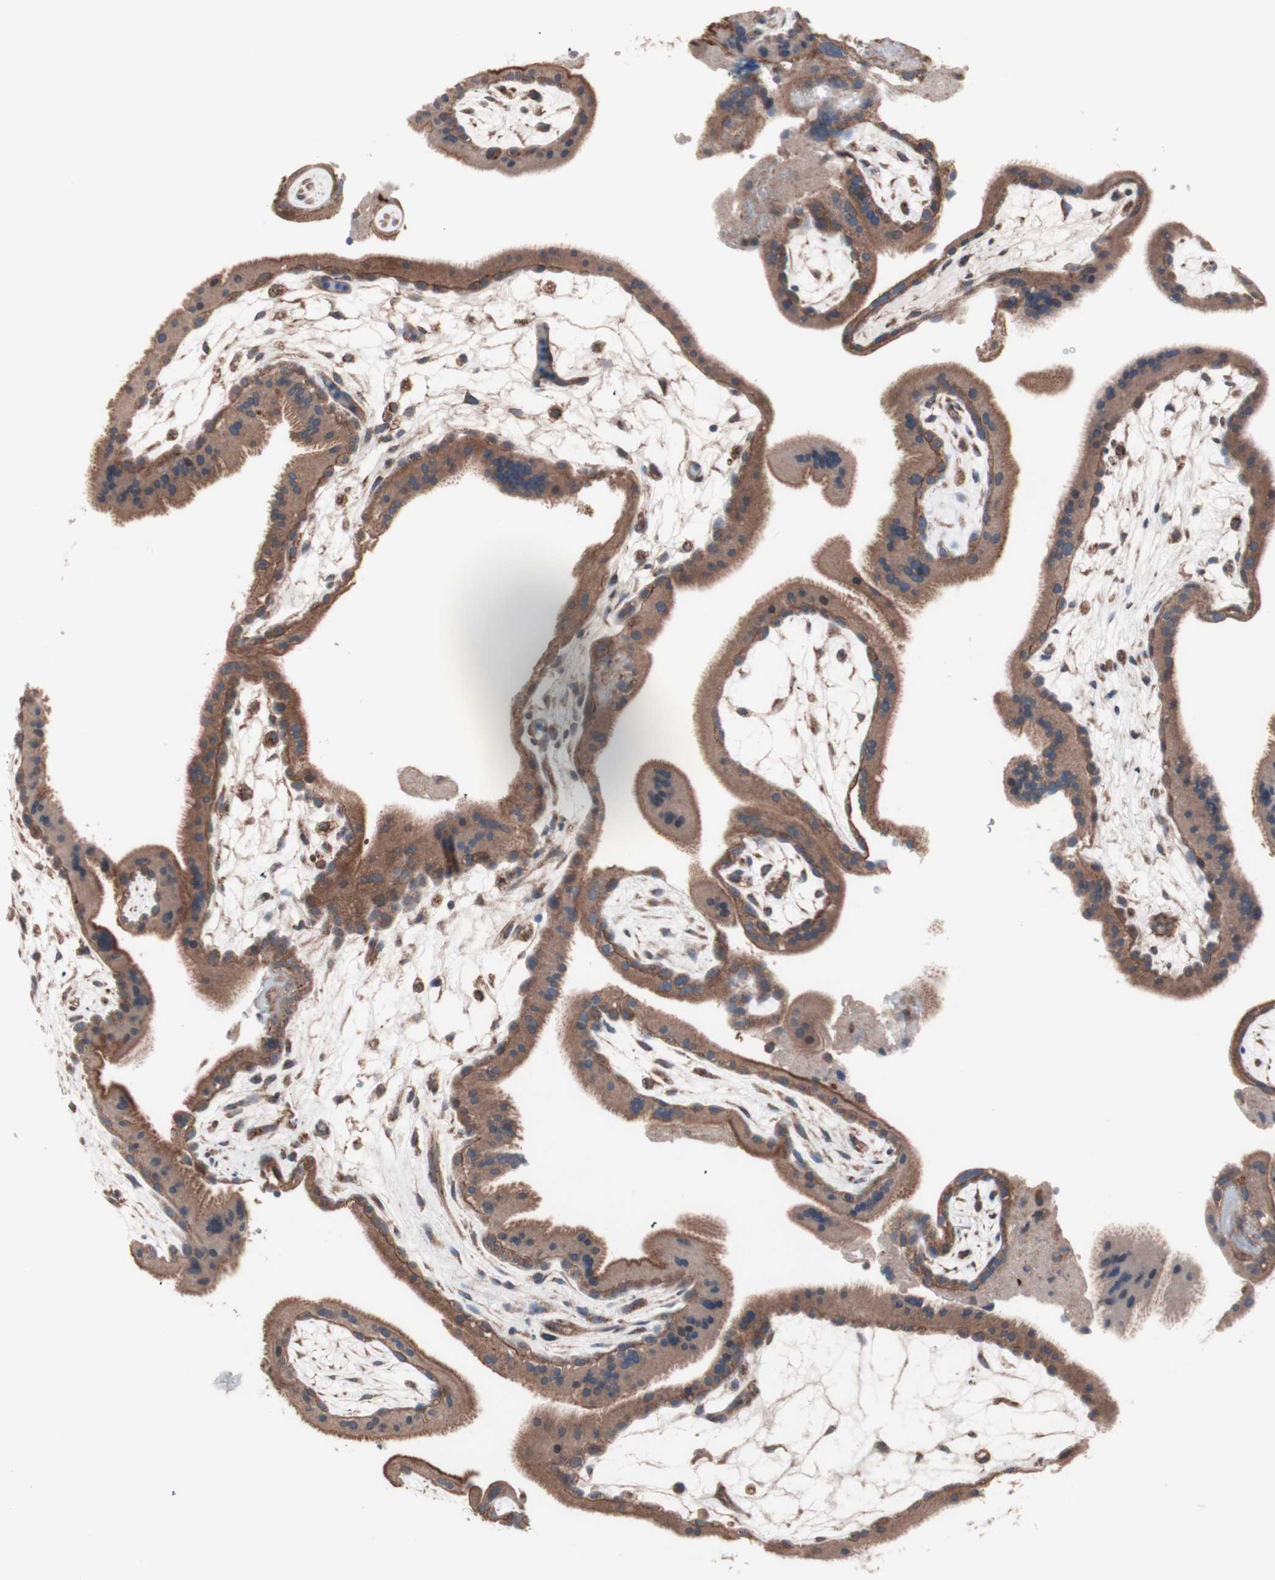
{"staining": {"intensity": "moderate", "quantity": ">75%", "location": "cytoplasmic/membranous"}, "tissue": "placenta", "cell_type": "Decidual cells", "image_type": "normal", "snomed": [{"axis": "morphology", "description": "Normal tissue, NOS"}, {"axis": "topography", "description": "Placenta"}], "caption": "Immunohistochemical staining of normal human placenta displays moderate cytoplasmic/membranous protein positivity in approximately >75% of decidual cells.", "gene": "CTTNBP2NL", "patient": {"sex": "female", "age": 19}}